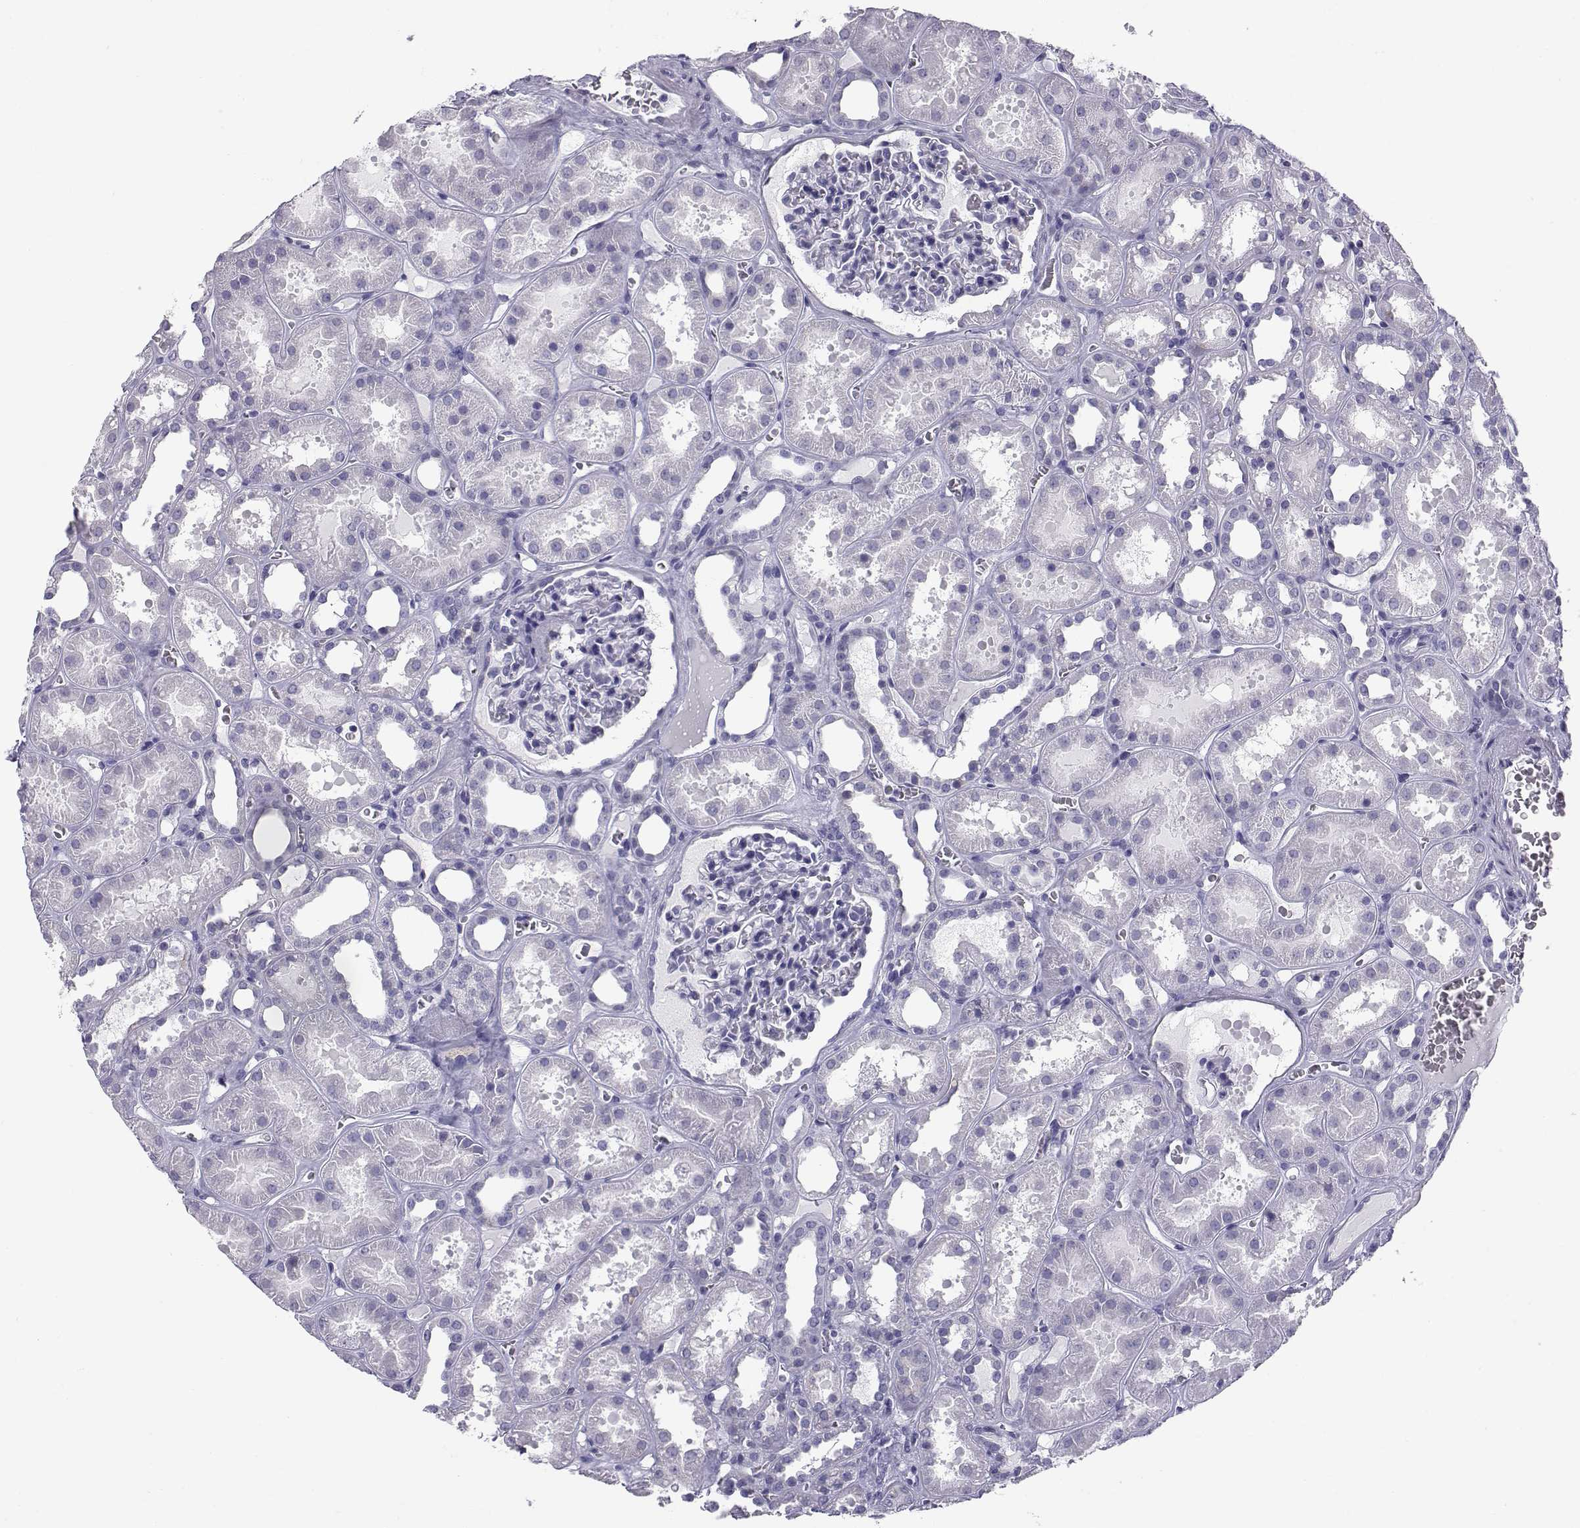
{"staining": {"intensity": "negative", "quantity": "none", "location": "none"}, "tissue": "kidney", "cell_type": "Cells in glomeruli", "image_type": "normal", "snomed": [{"axis": "morphology", "description": "Normal tissue, NOS"}, {"axis": "topography", "description": "Kidney"}], "caption": "Immunohistochemistry of benign kidney demonstrates no expression in cells in glomeruli.", "gene": "RNASE12", "patient": {"sex": "female", "age": 41}}